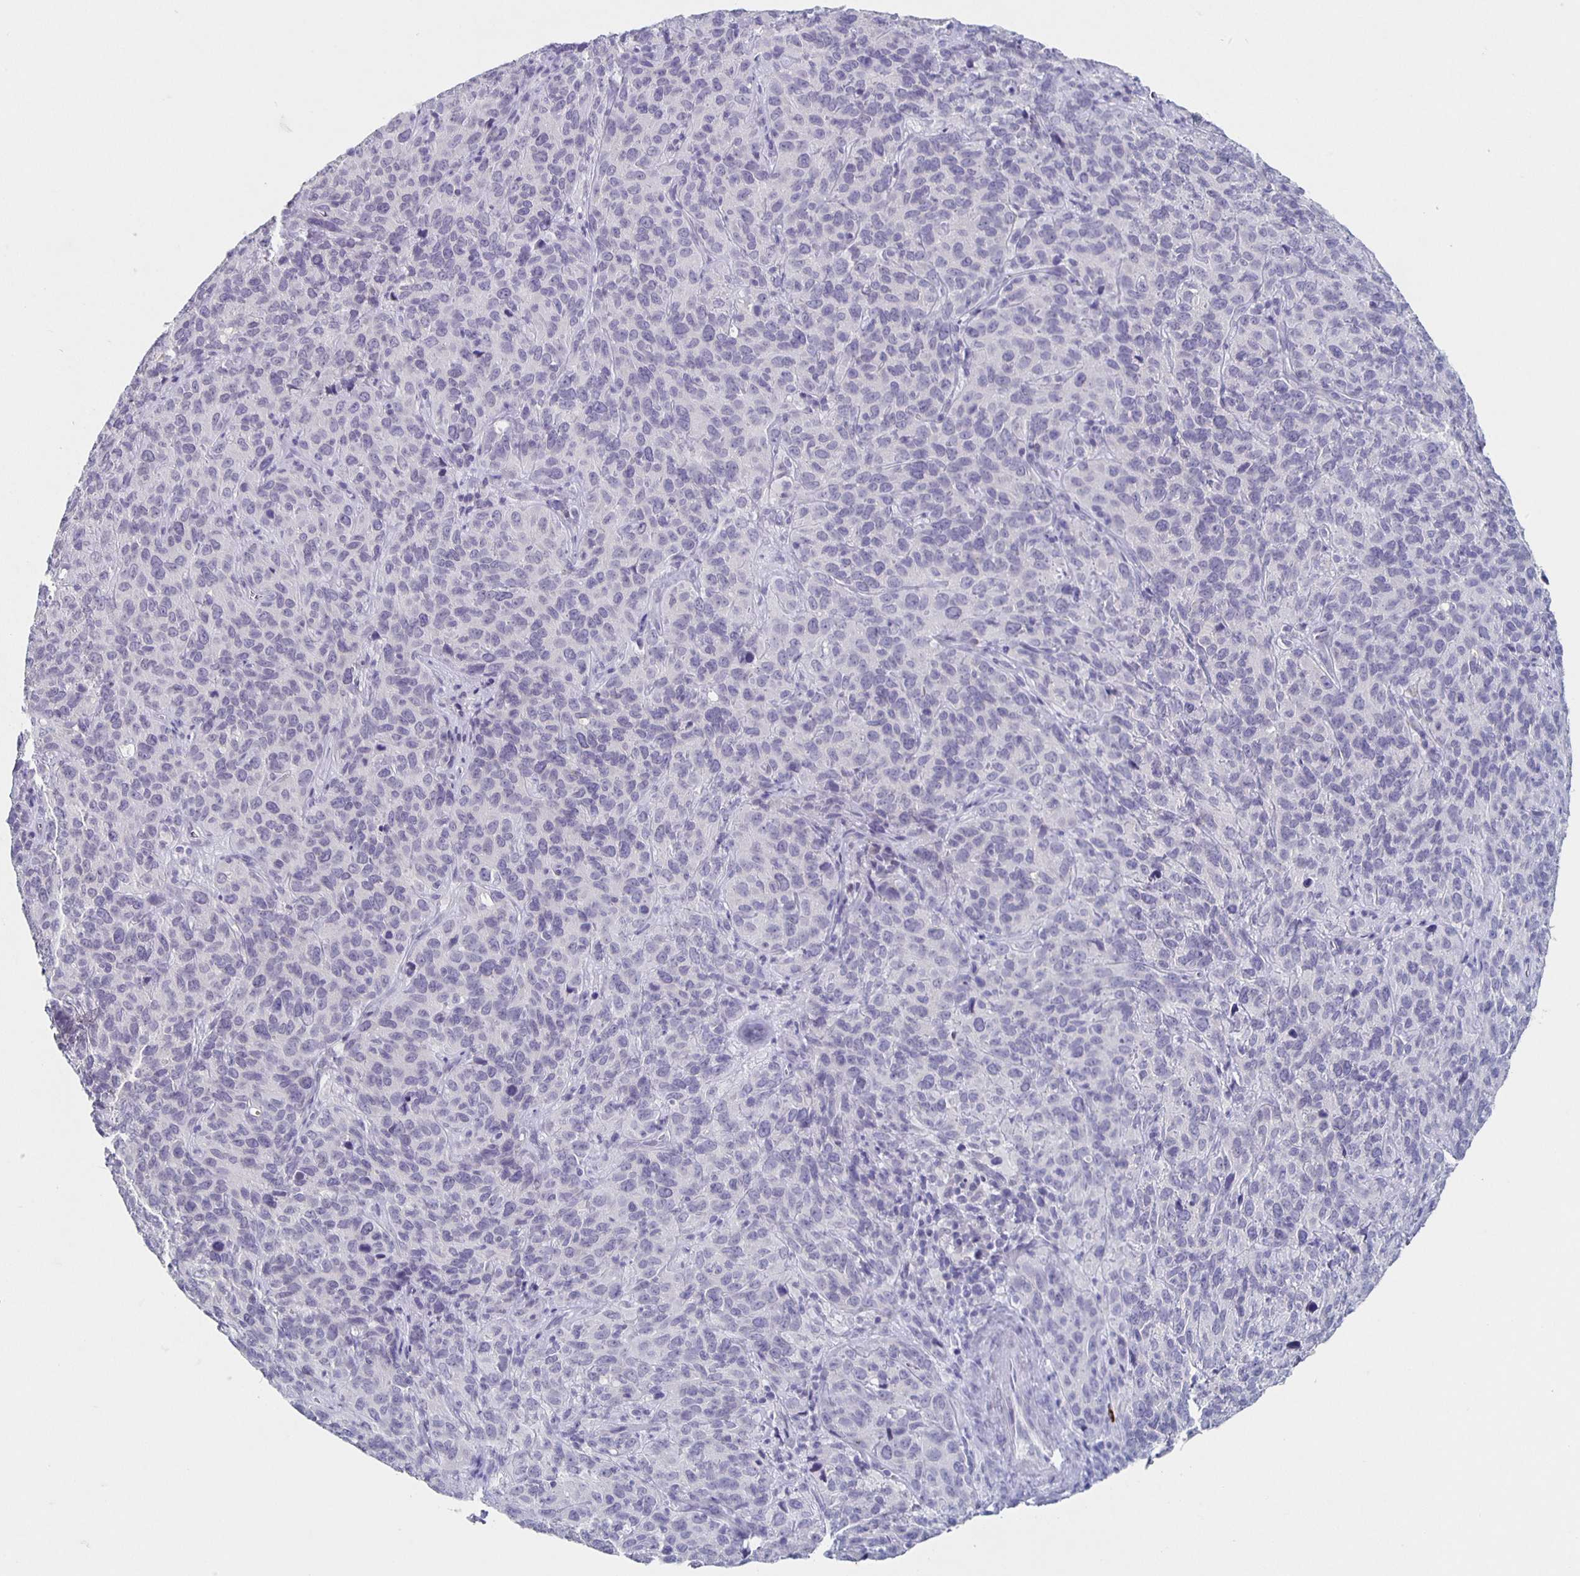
{"staining": {"intensity": "negative", "quantity": "none", "location": "none"}, "tissue": "cervical cancer", "cell_type": "Tumor cells", "image_type": "cancer", "snomed": [{"axis": "morphology", "description": "Squamous cell carcinoma, NOS"}, {"axis": "topography", "description": "Cervix"}], "caption": "Immunohistochemistry (IHC) of squamous cell carcinoma (cervical) displays no staining in tumor cells.", "gene": "CARNS1", "patient": {"sex": "female", "age": 51}}